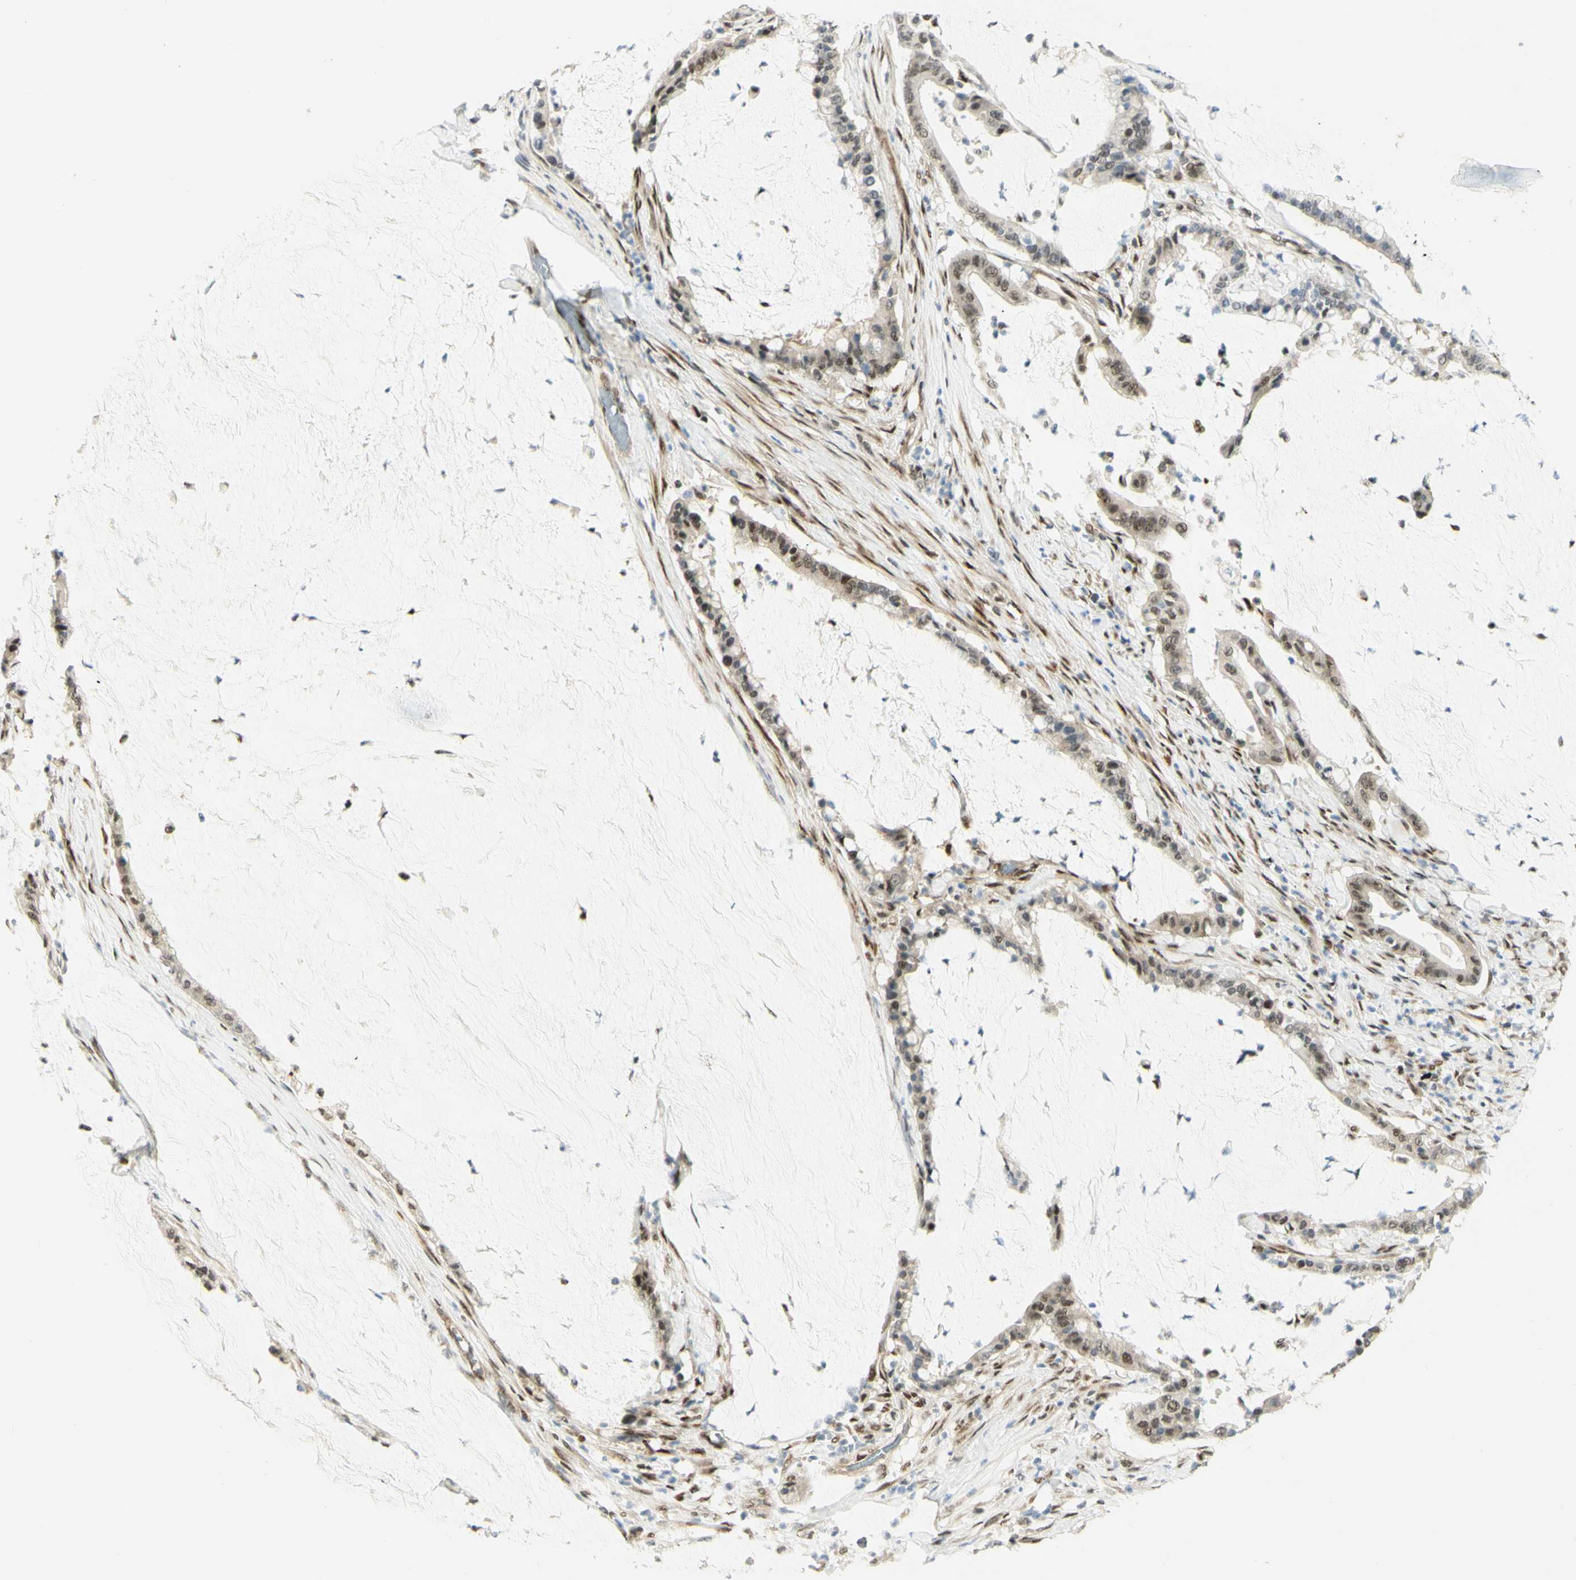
{"staining": {"intensity": "moderate", "quantity": ">75%", "location": "nuclear"}, "tissue": "pancreatic cancer", "cell_type": "Tumor cells", "image_type": "cancer", "snomed": [{"axis": "morphology", "description": "Adenocarcinoma, NOS"}, {"axis": "topography", "description": "Pancreas"}], "caption": "The immunohistochemical stain highlights moderate nuclear positivity in tumor cells of pancreatic adenocarcinoma tissue.", "gene": "DDX1", "patient": {"sex": "male", "age": 41}}